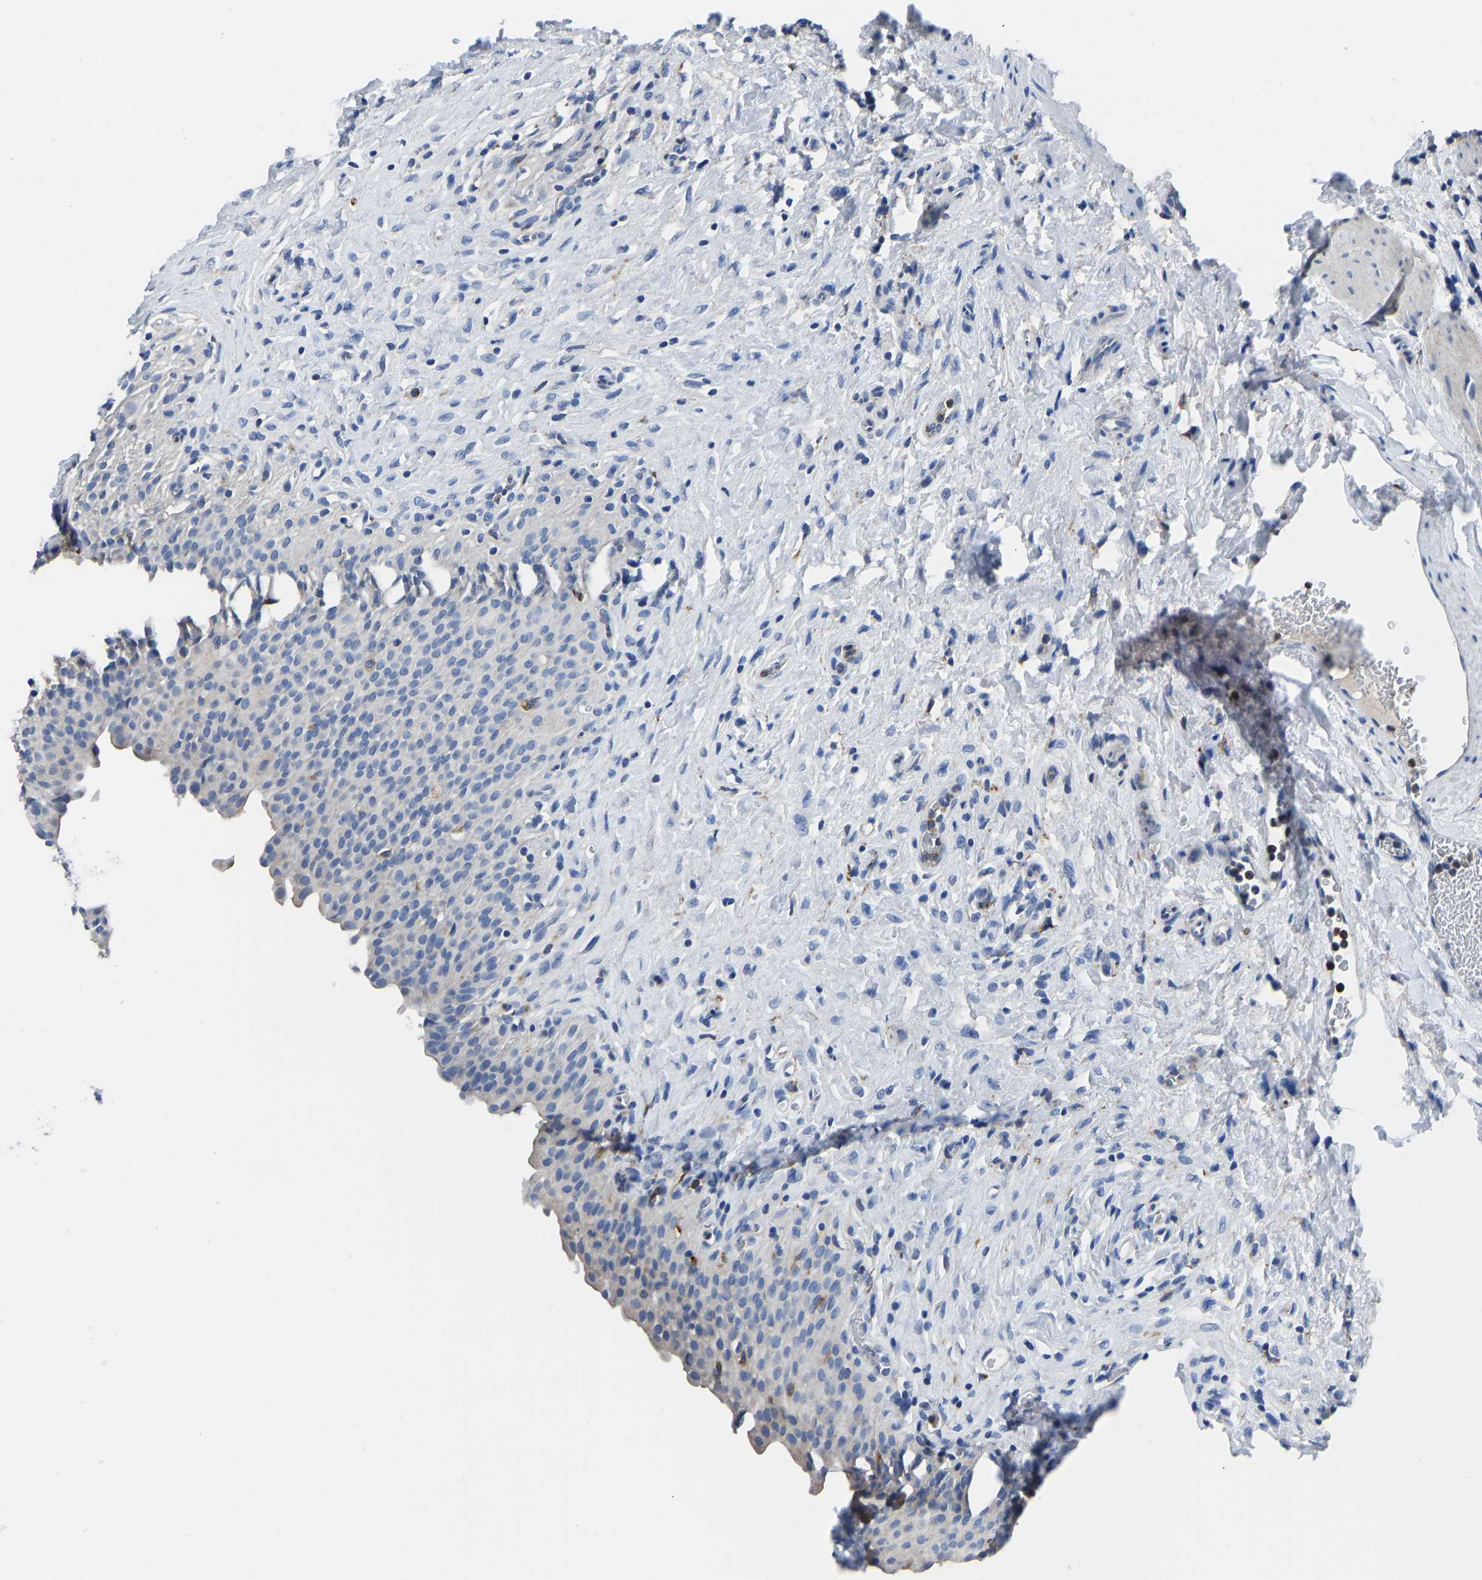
{"staining": {"intensity": "moderate", "quantity": "<25%", "location": "cytoplasmic/membranous"}, "tissue": "urinary bladder", "cell_type": "Urothelial cells", "image_type": "normal", "snomed": [{"axis": "morphology", "description": "Urothelial carcinoma, High grade"}, {"axis": "topography", "description": "Urinary bladder"}], "caption": "About <25% of urothelial cells in benign urinary bladder exhibit moderate cytoplasmic/membranous protein positivity as visualized by brown immunohistochemical staining.", "gene": "ATP6V1E1", "patient": {"sex": "male", "age": 46}}